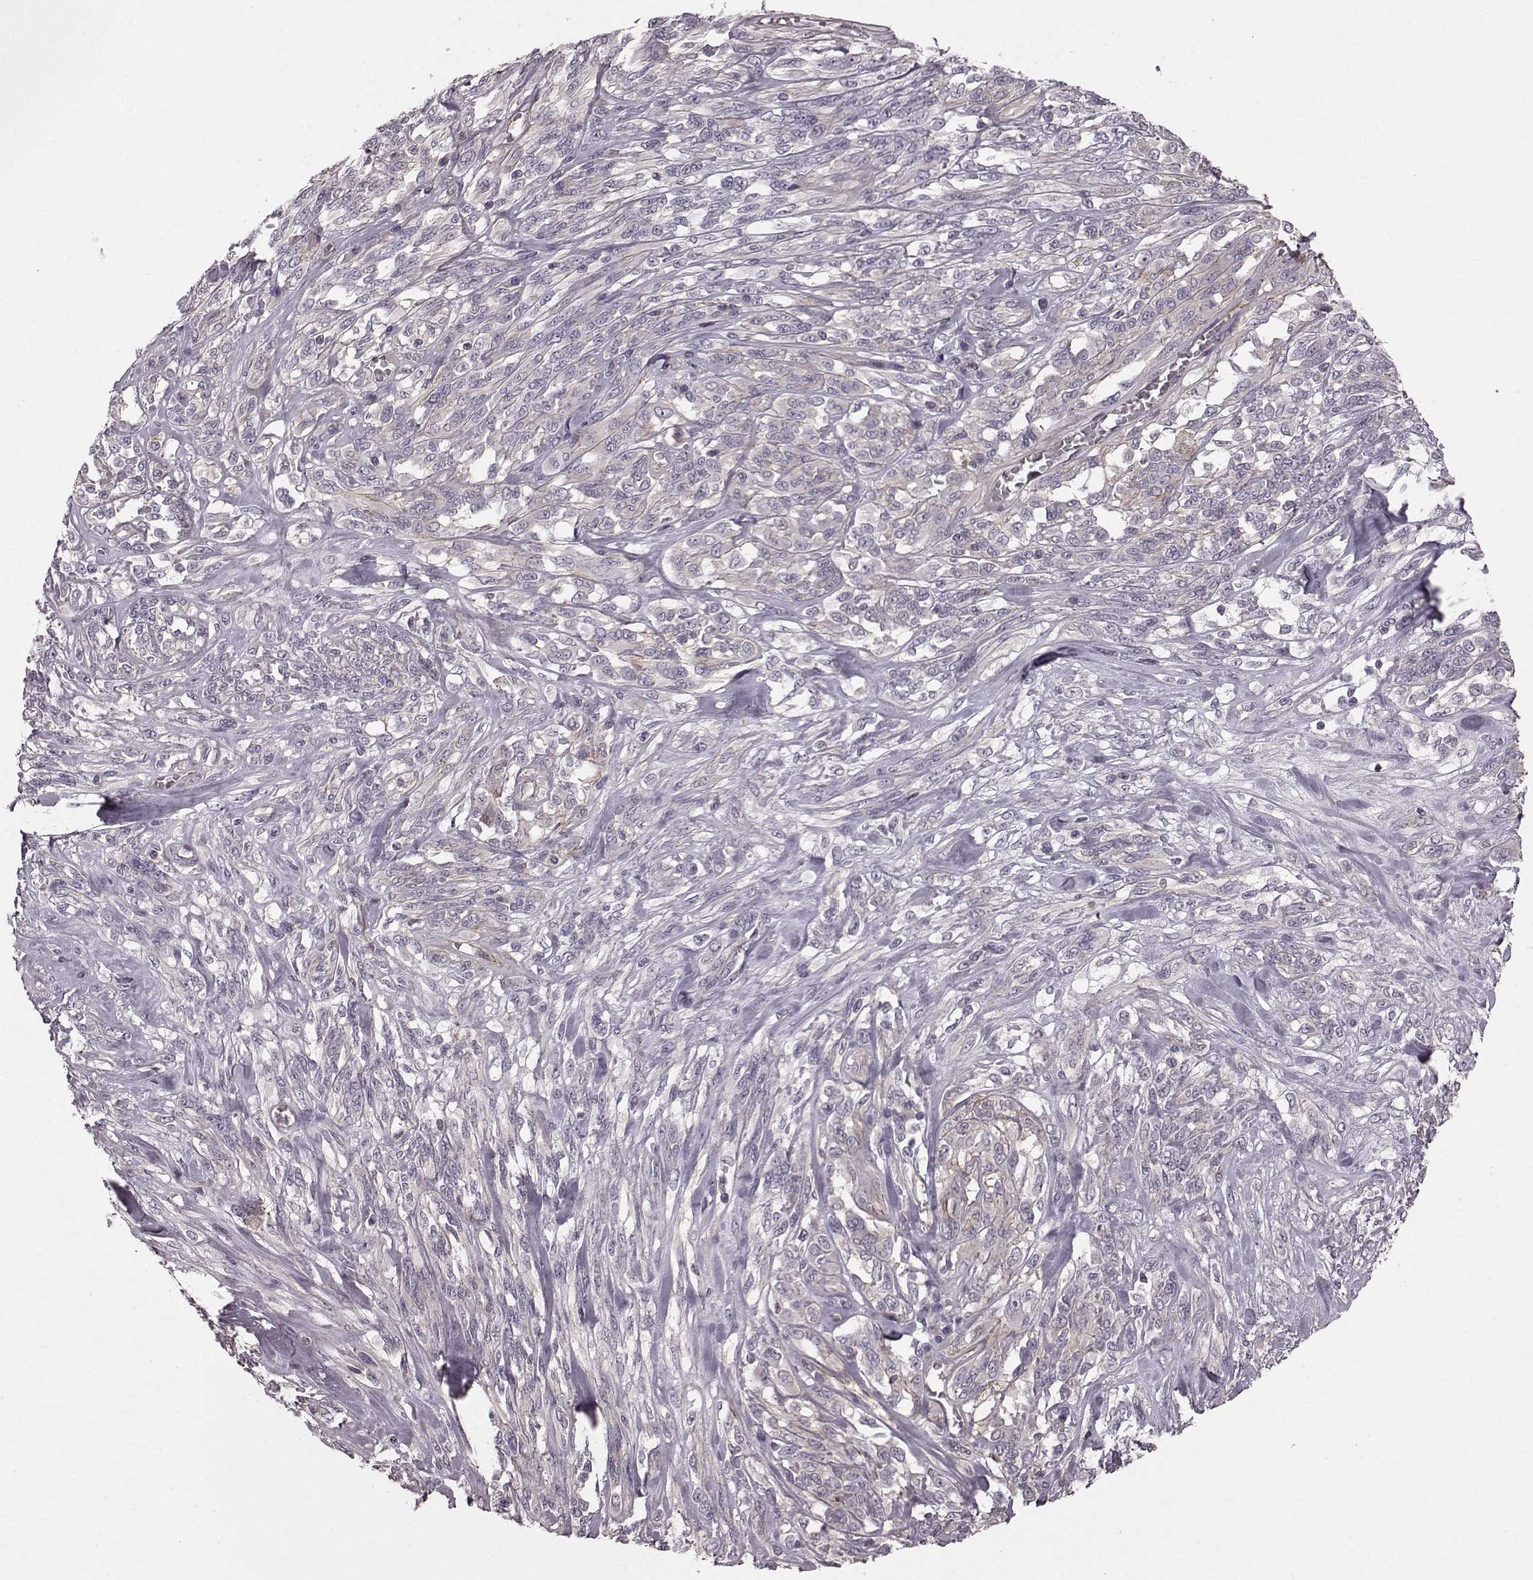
{"staining": {"intensity": "negative", "quantity": "none", "location": "none"}, "tissue": "melanoma", "cell_type": "Tumor cells", "image_type": "cancer", "snomed": [{"axis": "morphology", "description": "Malignant melanoma, NOS"}, {"axis": "topography", "description": "Skin"}], "caption": "Malignant melanoma was stained to show a protein in brown. There is no significant positivity in tumor cells.", "gene": "SLC22A18", "patient": {"sex": "female", "age": 91}}